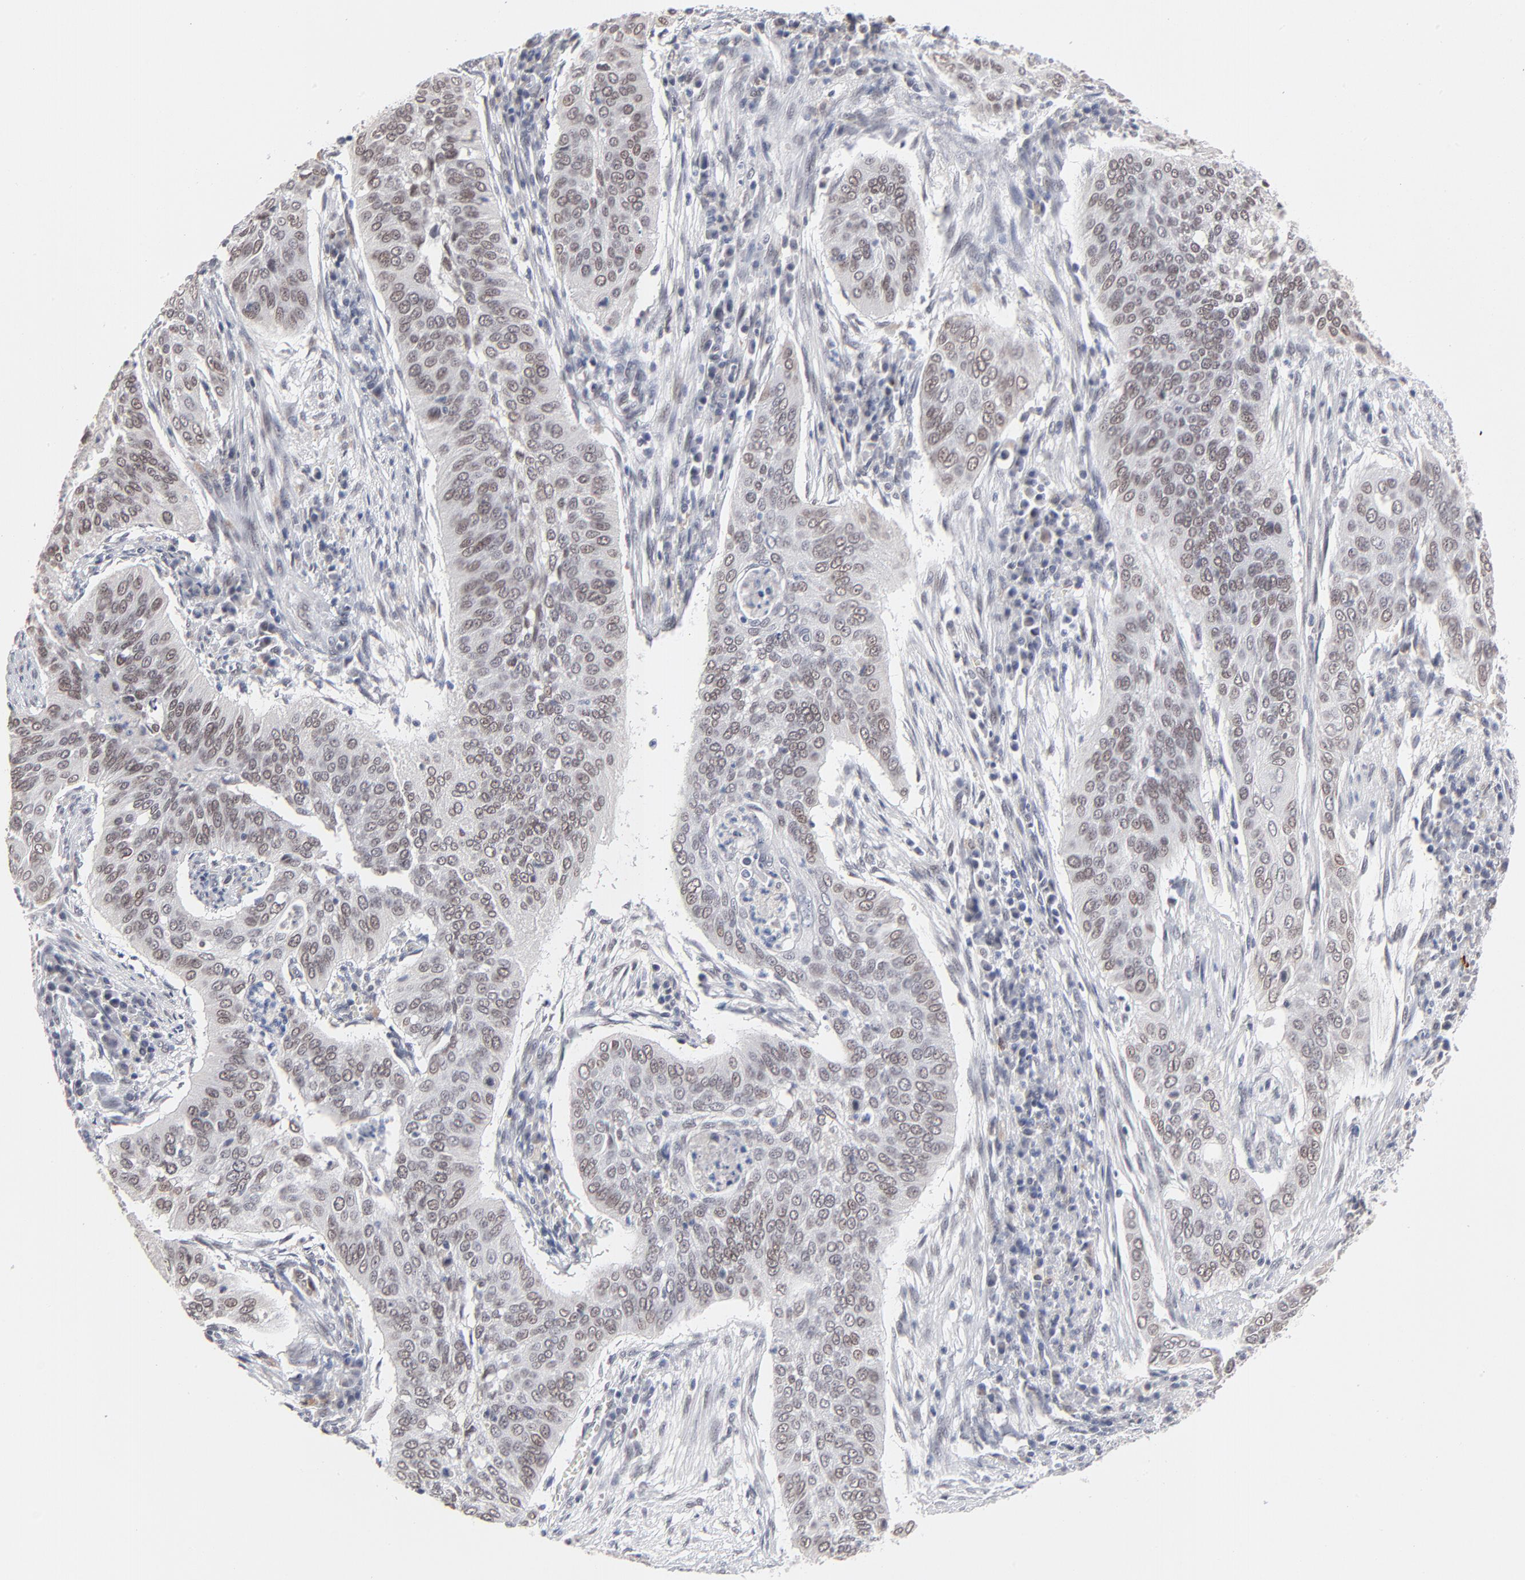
{"staining": {"intensity": "moderate", "quantity": ">75%", "location": "nuclear"}, "tissue": "cervical cancer", "cell_type": "Tumor cells", "image_type": "cancer", "snomed": [{"axis": "morphology", "description": "Squamous cell carcinoma, NOS"}, {"axis": "topography", "description": "Cervix"}], "caption": "There is medium levels of moderate nuclear positivity in tumor cells of cervical cancer, as demonstrated by immunohistochemical staining (brown color).", "gene": "MBIP", "patient": {"sex": "female", "age": 39}}